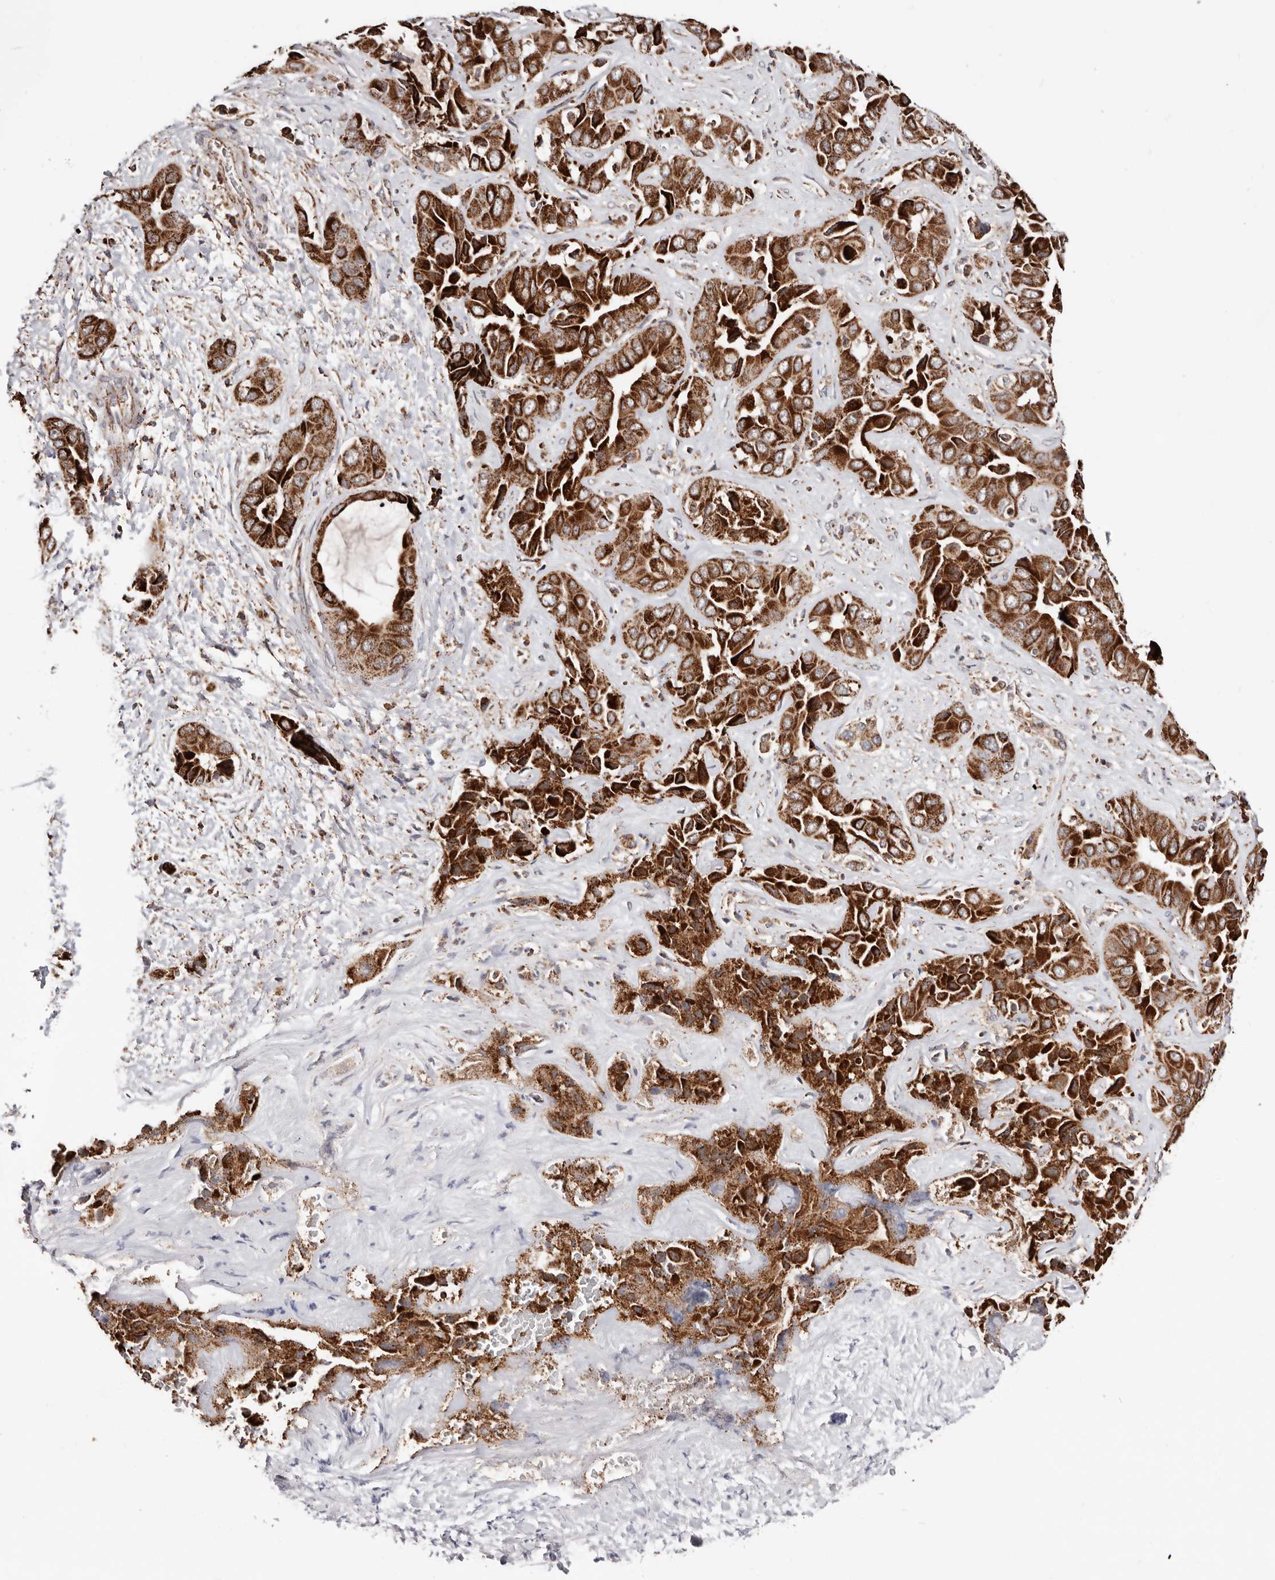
{"staining": {"intensity": "strong", "quantity": ">75%", "location": "cytoplasmic/membranous"}, "tissue": "liver cancer", "cell_type": "Tumor cells", "image_type": "cancer", "snomed": [{"axis": "morphology", "description": "Cholangiocarcinoma"}, {"axis": "topography", "description": "Liver"}], "caption": "Immunohistochemistry staining of liver cancer (cholangiocarcinoma), which demonstrates high levels of strong cytoplasmic/membranous staining in about >75% of tumor cells indicating strong cytoplasmic/membranous protein staining. The staining was performed using DAB (3,3'-diaminobenzidine) (brown) for protein detection and nuclei were counterstained in hematoxylin (blue).", "gene": "PRKACB", "patient": {"sex": "female", "age": 52}}